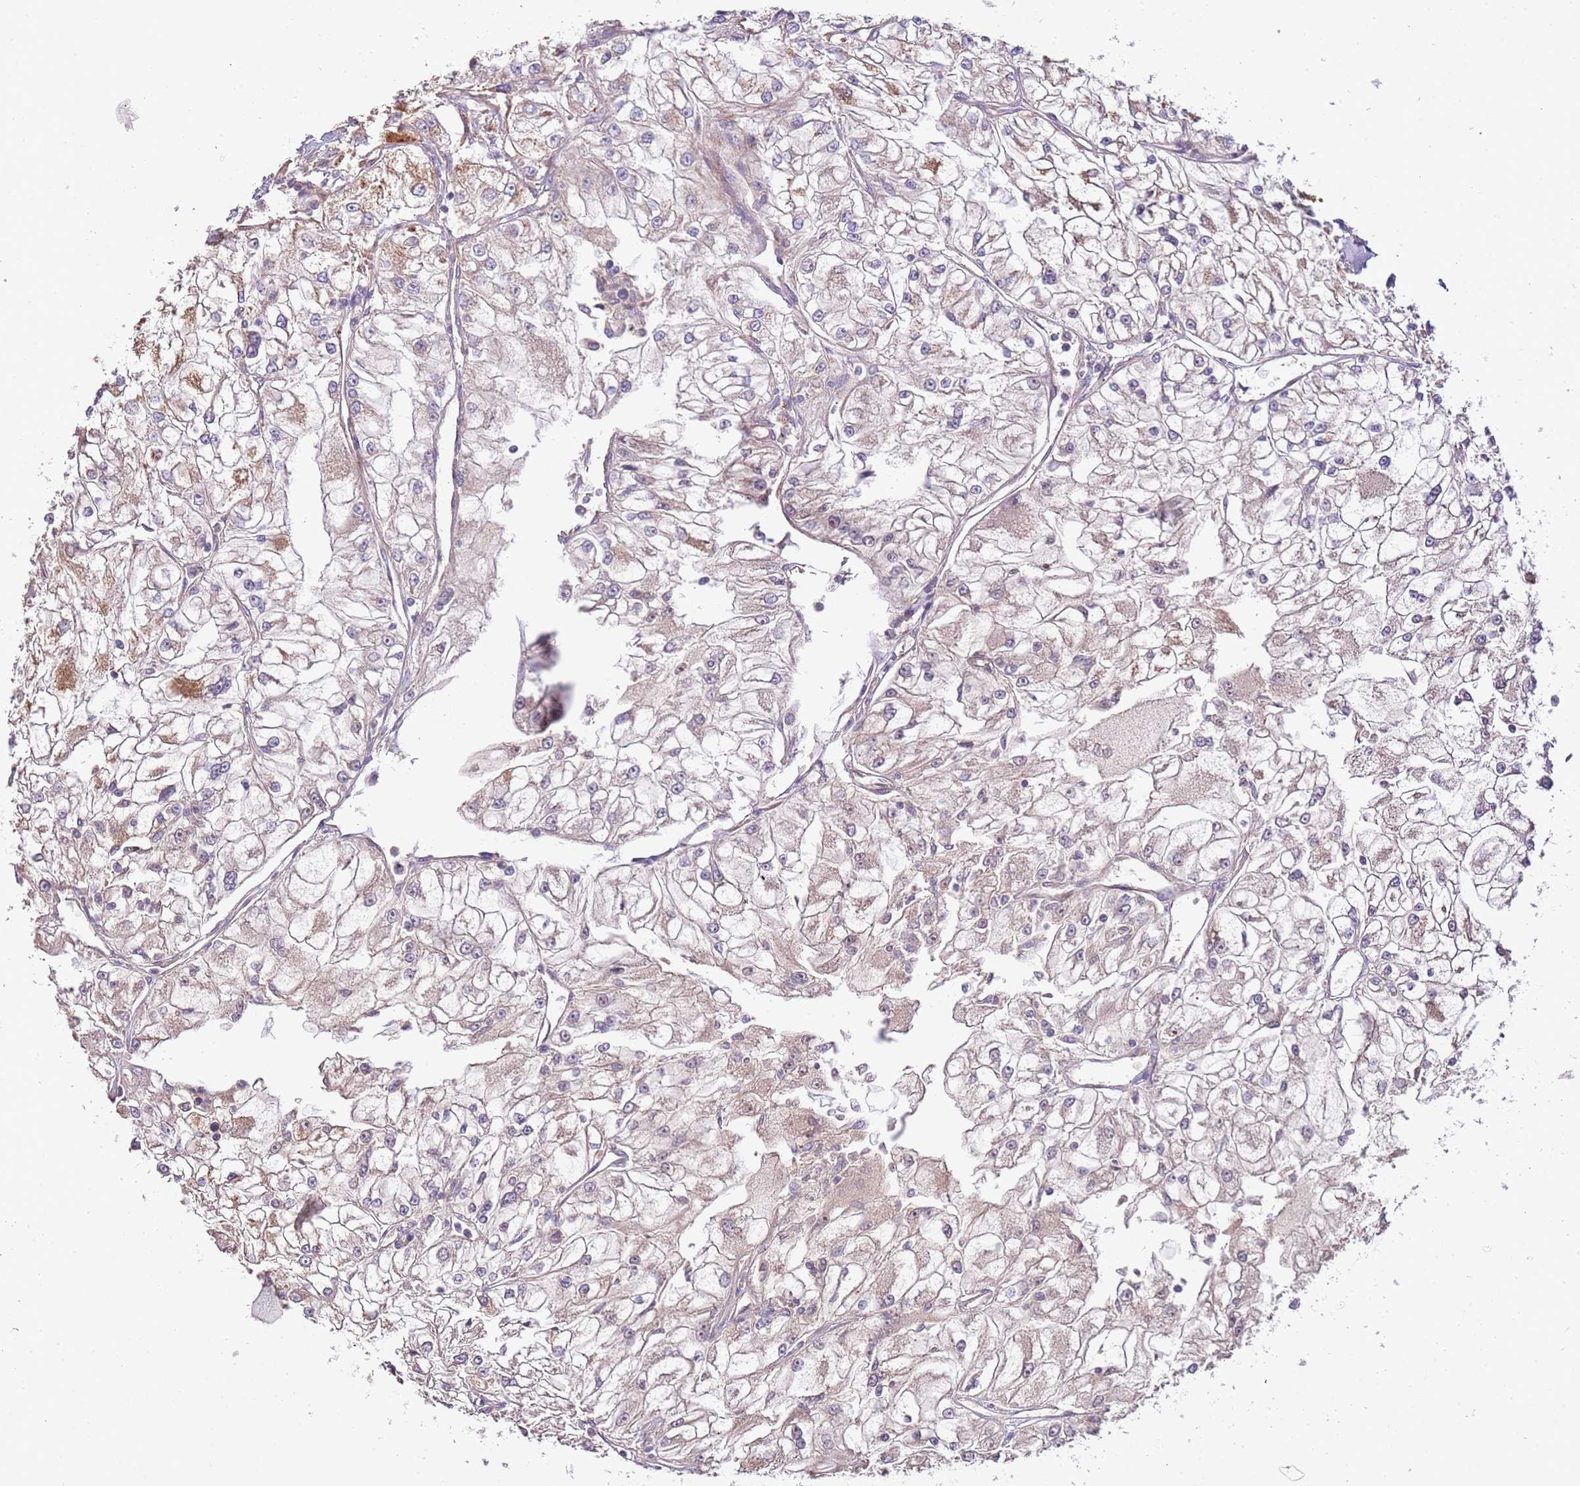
{"staining": {"intensity": "negative", "quantity": "none", "location": "none"}, "tissue": "renal cancer", "cell_type": "Tumor cells", "image_type": "cancer", "snomed": [{"axis": "morphology", "description": "Adenocarcinoma, NOS"}, {"axis": "topography", "description": "Kidney"}], "caption": "This is a micrograph of immunohistochemistry (IHC) staining of adenocarcinoma (renal), which shows no positivity in tumor cells.", "gene": "DOCK6", "patient": {"sex": "female", "age": 72}}